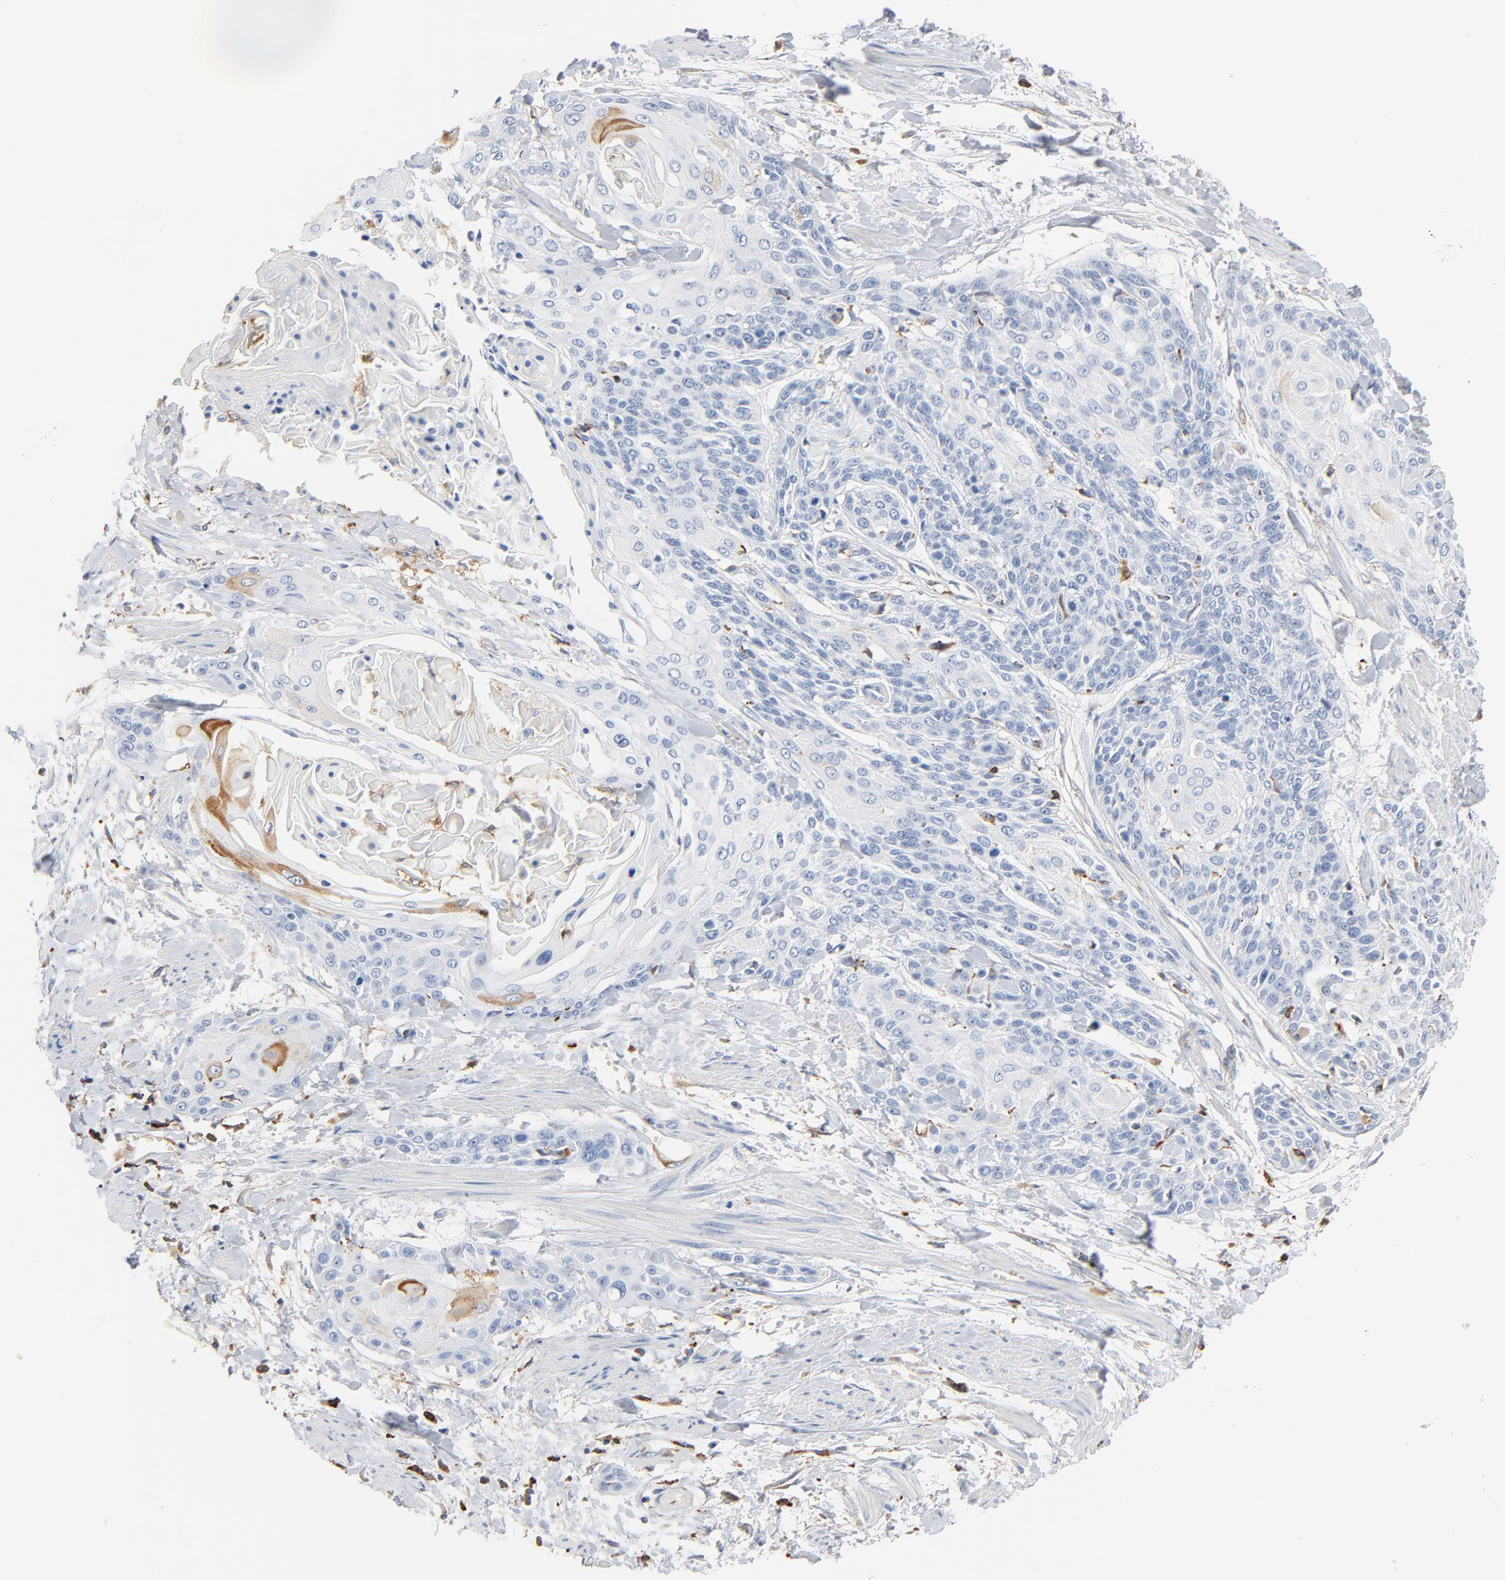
{"staining": {"intensity": "negative", "quantity": "none", "location": "none"}, "tissue": "cervical cancer", "cell_type": "Tumor cells", "image_type": "cancer", "snomed": [{"axis": "morphology", "description": "Squamous cell carcinoma, NOS"}, {"axis": "topography", "description": "Cervix"}], "caption": "This is a histopathology image of immunohistochemistry staining of cervical squamous cell carcinoma, which shows no positivity in tumor cells.", "gene": "SH3KBP1", "patient": {"sex": "female", "age": 57}}